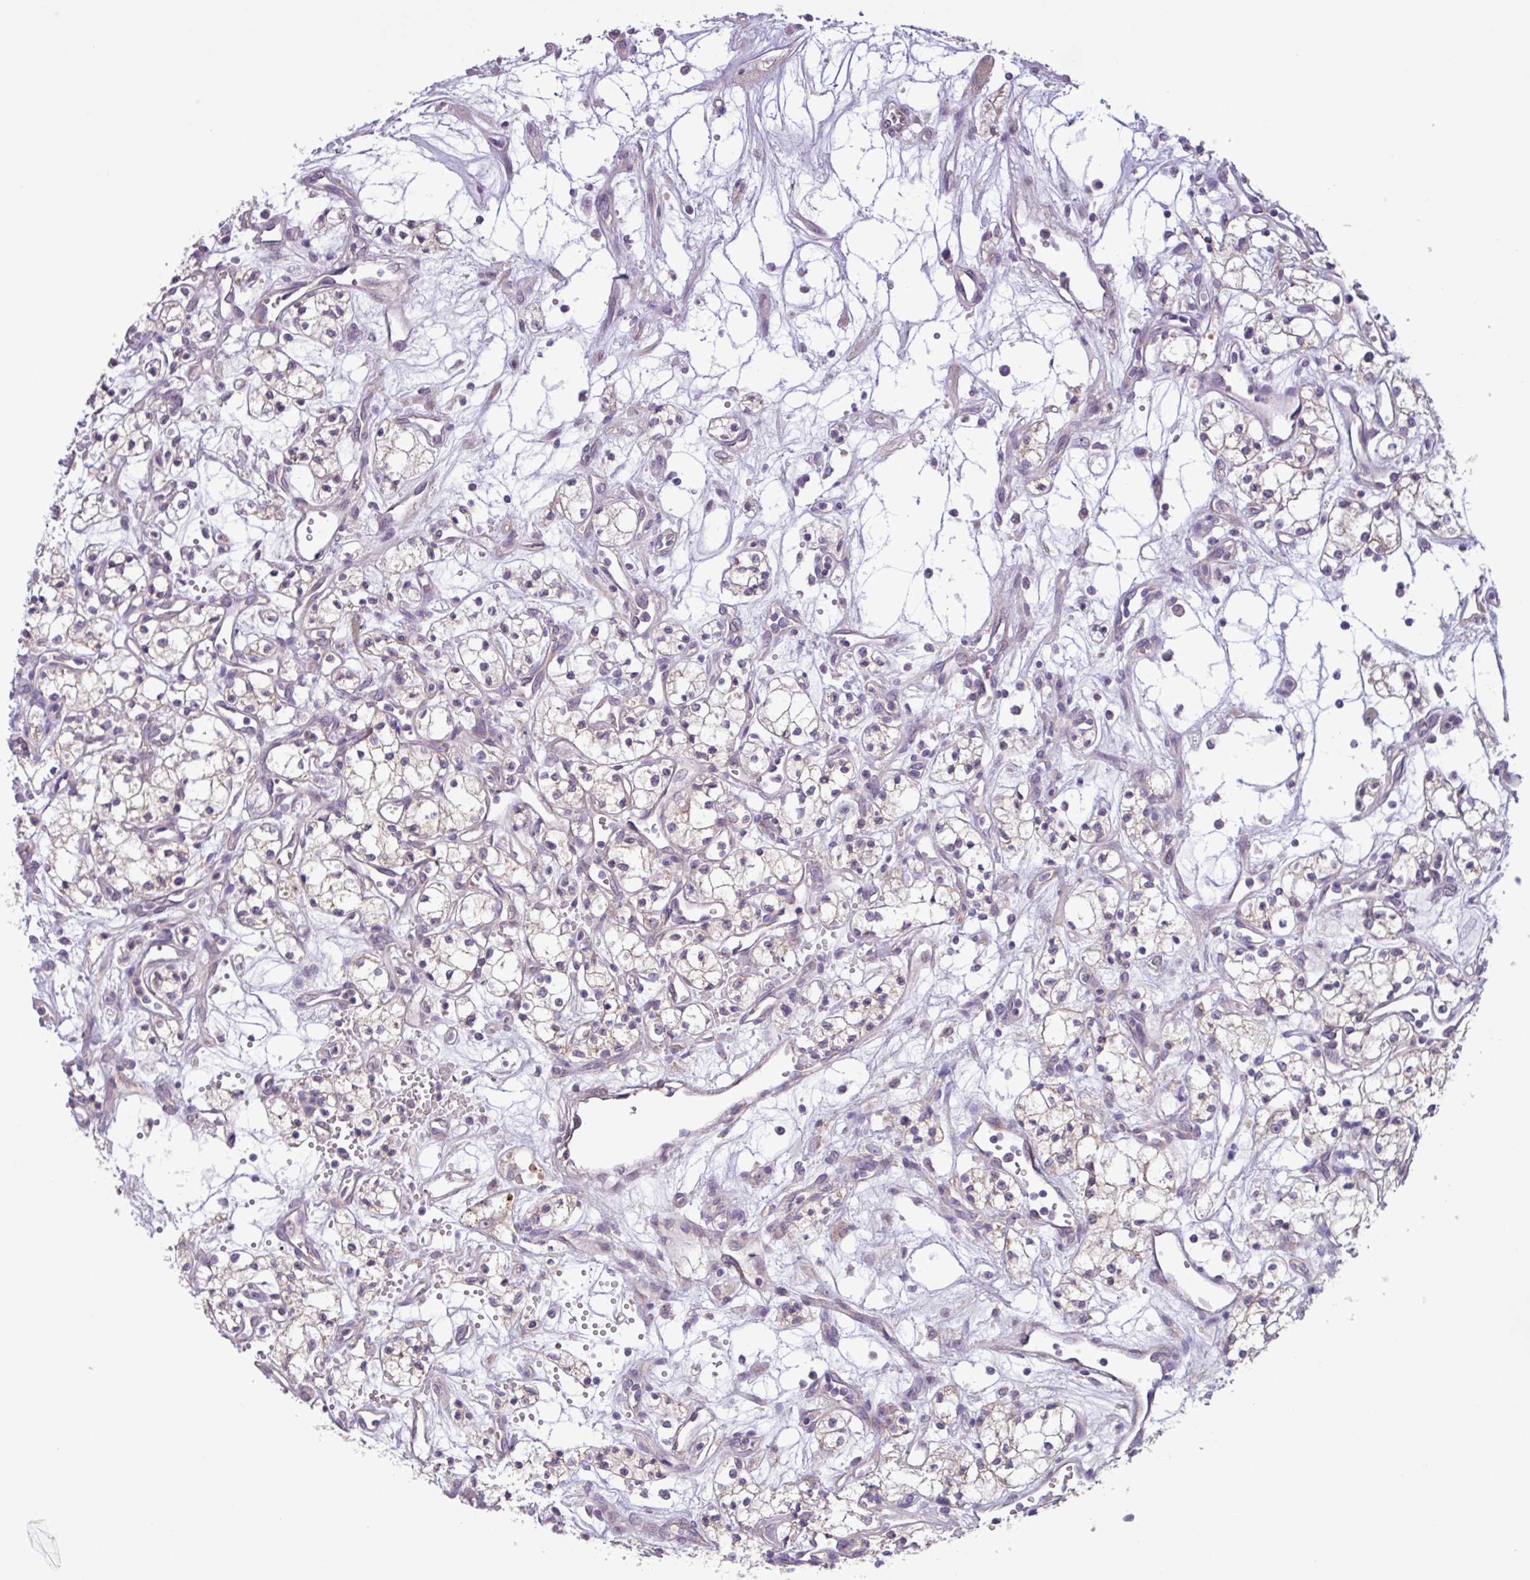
{"staining": {"intensity": "negative", "quantity": "none", "location": "none"}, "tissue": "renal cancer", "cell_type": "Tumor cells", "image_type": "cancer", "snomed": [{"axis": "morphology", "description": "Adenocarcinoma, NOS"}, {"axis": "topography", "description": "Kidney"}], "caption": "Immunohistochemistry (IHC) micrograph of neoplastic tissue: human adenocarcinoma (renal) stained with DAB exhibits no significant protein staining in tumor cells.", "gene": "C20orf27", "patient": {"sex": "male", "age": 59}}